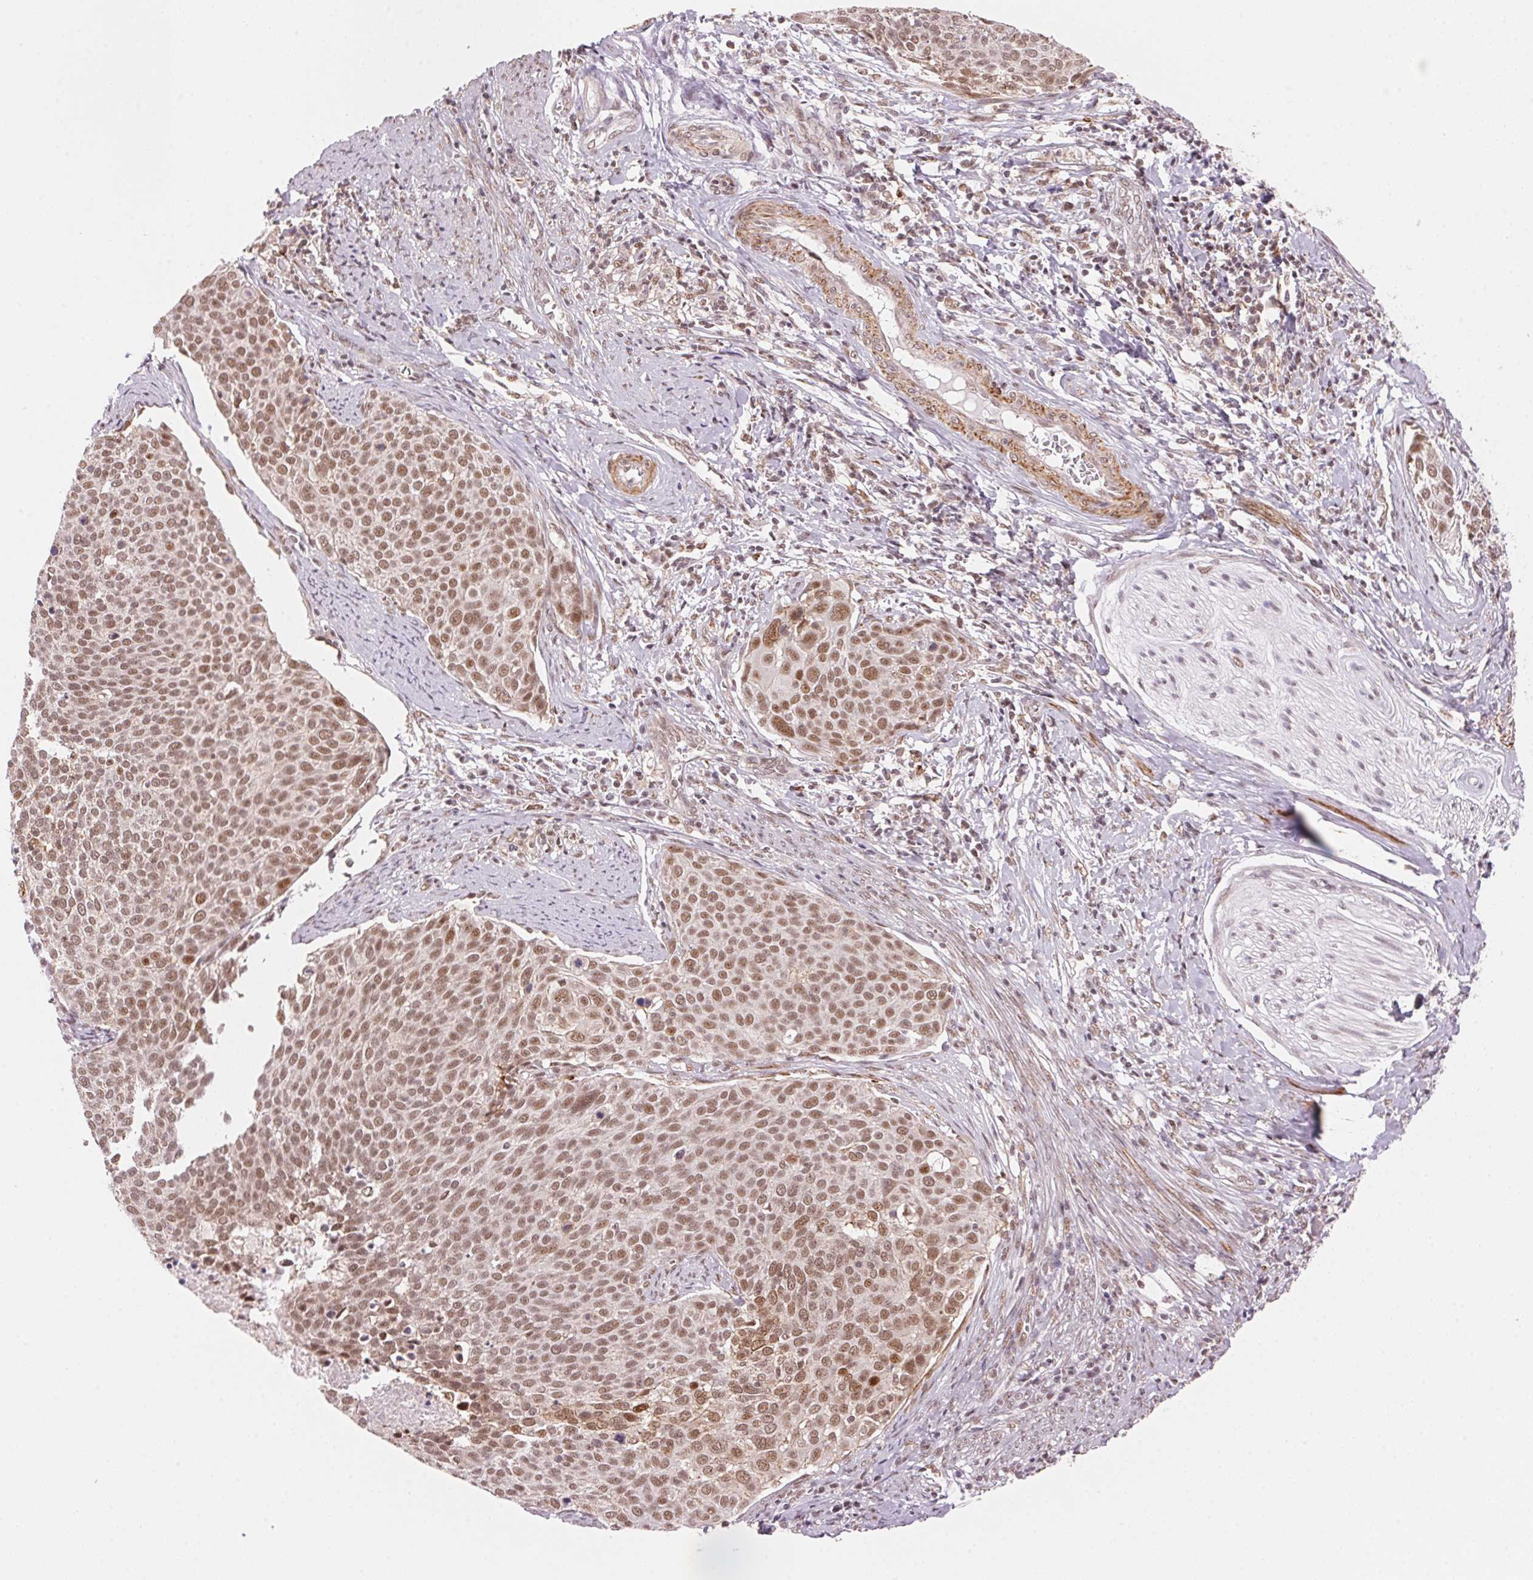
{"staining": {"intensity": "moderate", "quantity": ">75%", "location": "nuclear"}, "tissue": "cervical cancer", "cell_type": "Tumor cells", "image_type": "cancer", "snomed": [{"axis": "morphology", "description": "Squamous cell carcinoma, NOS"}, {"axis": "topography", "description": "Cervix"}], "caption": "Cervical cancer (squamous cell carcinoma) was stained to show a protein in brown. There is medium levels of moderate nuclear expression in about >75% of tumor cells.", "gene": "HNRNPDL", "patient": {"sex": "female", "age": 39}}